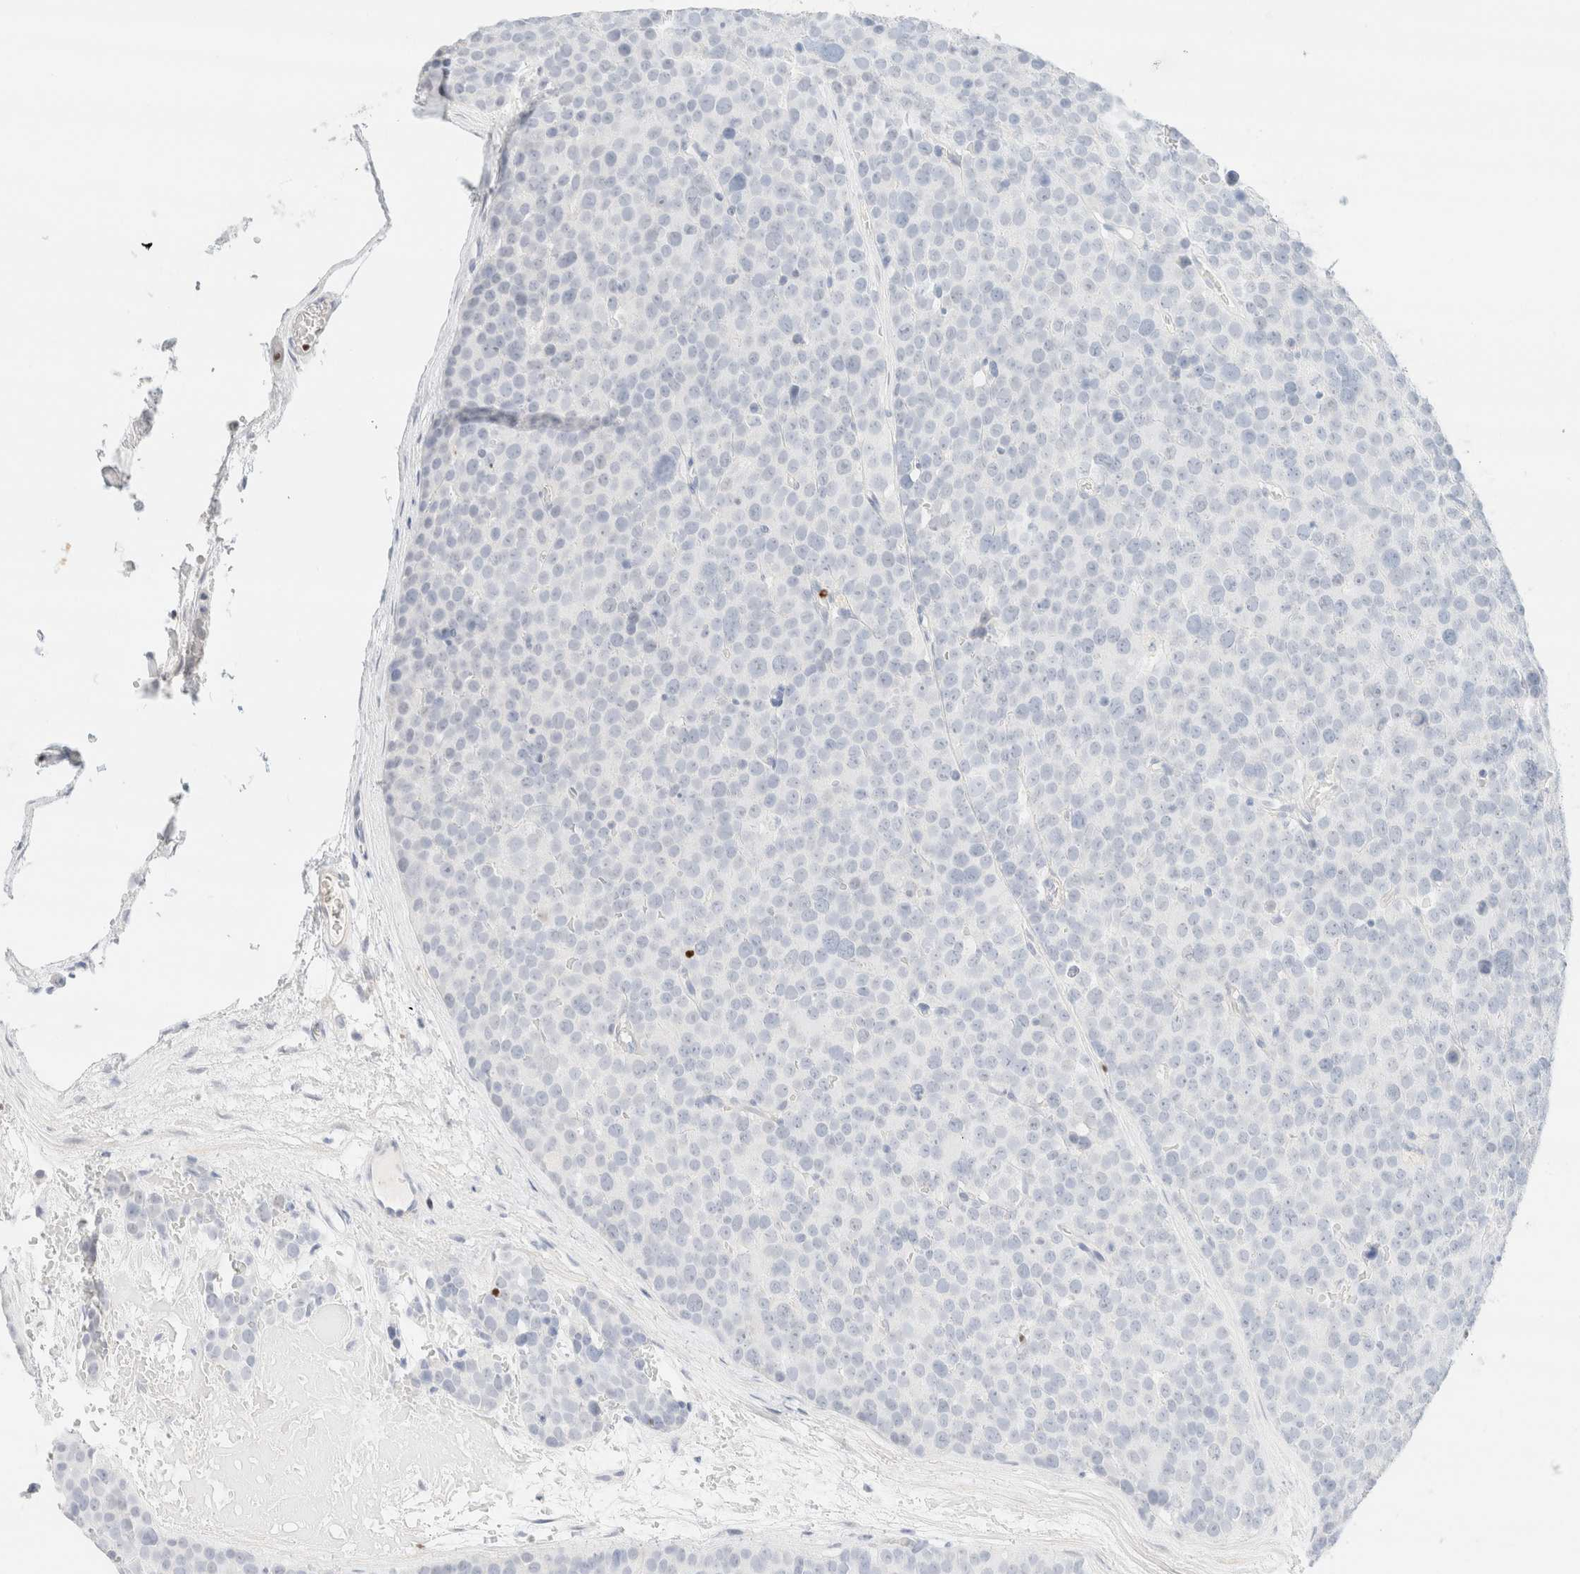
{"staining": {"intensity": "negative", "quantity": "none", "location": "none"}, "tissue": "testis cancer", "cell_type": "Tumor cells", "image_type": "cancer", "snomed": [{"axis": "morphology", "description": "Seminoma, NOS"}, {"axis": "topography", "description": "Testis"}], "caption": "This micrograph is of testis cancer (seminoma) stained with IHC to label a protein in brown with the nuclei are counter-stained blue. There is no staining in tumor cells.", "gene": "IKZF3", "patient": {"sex": "male", "age": 71}}